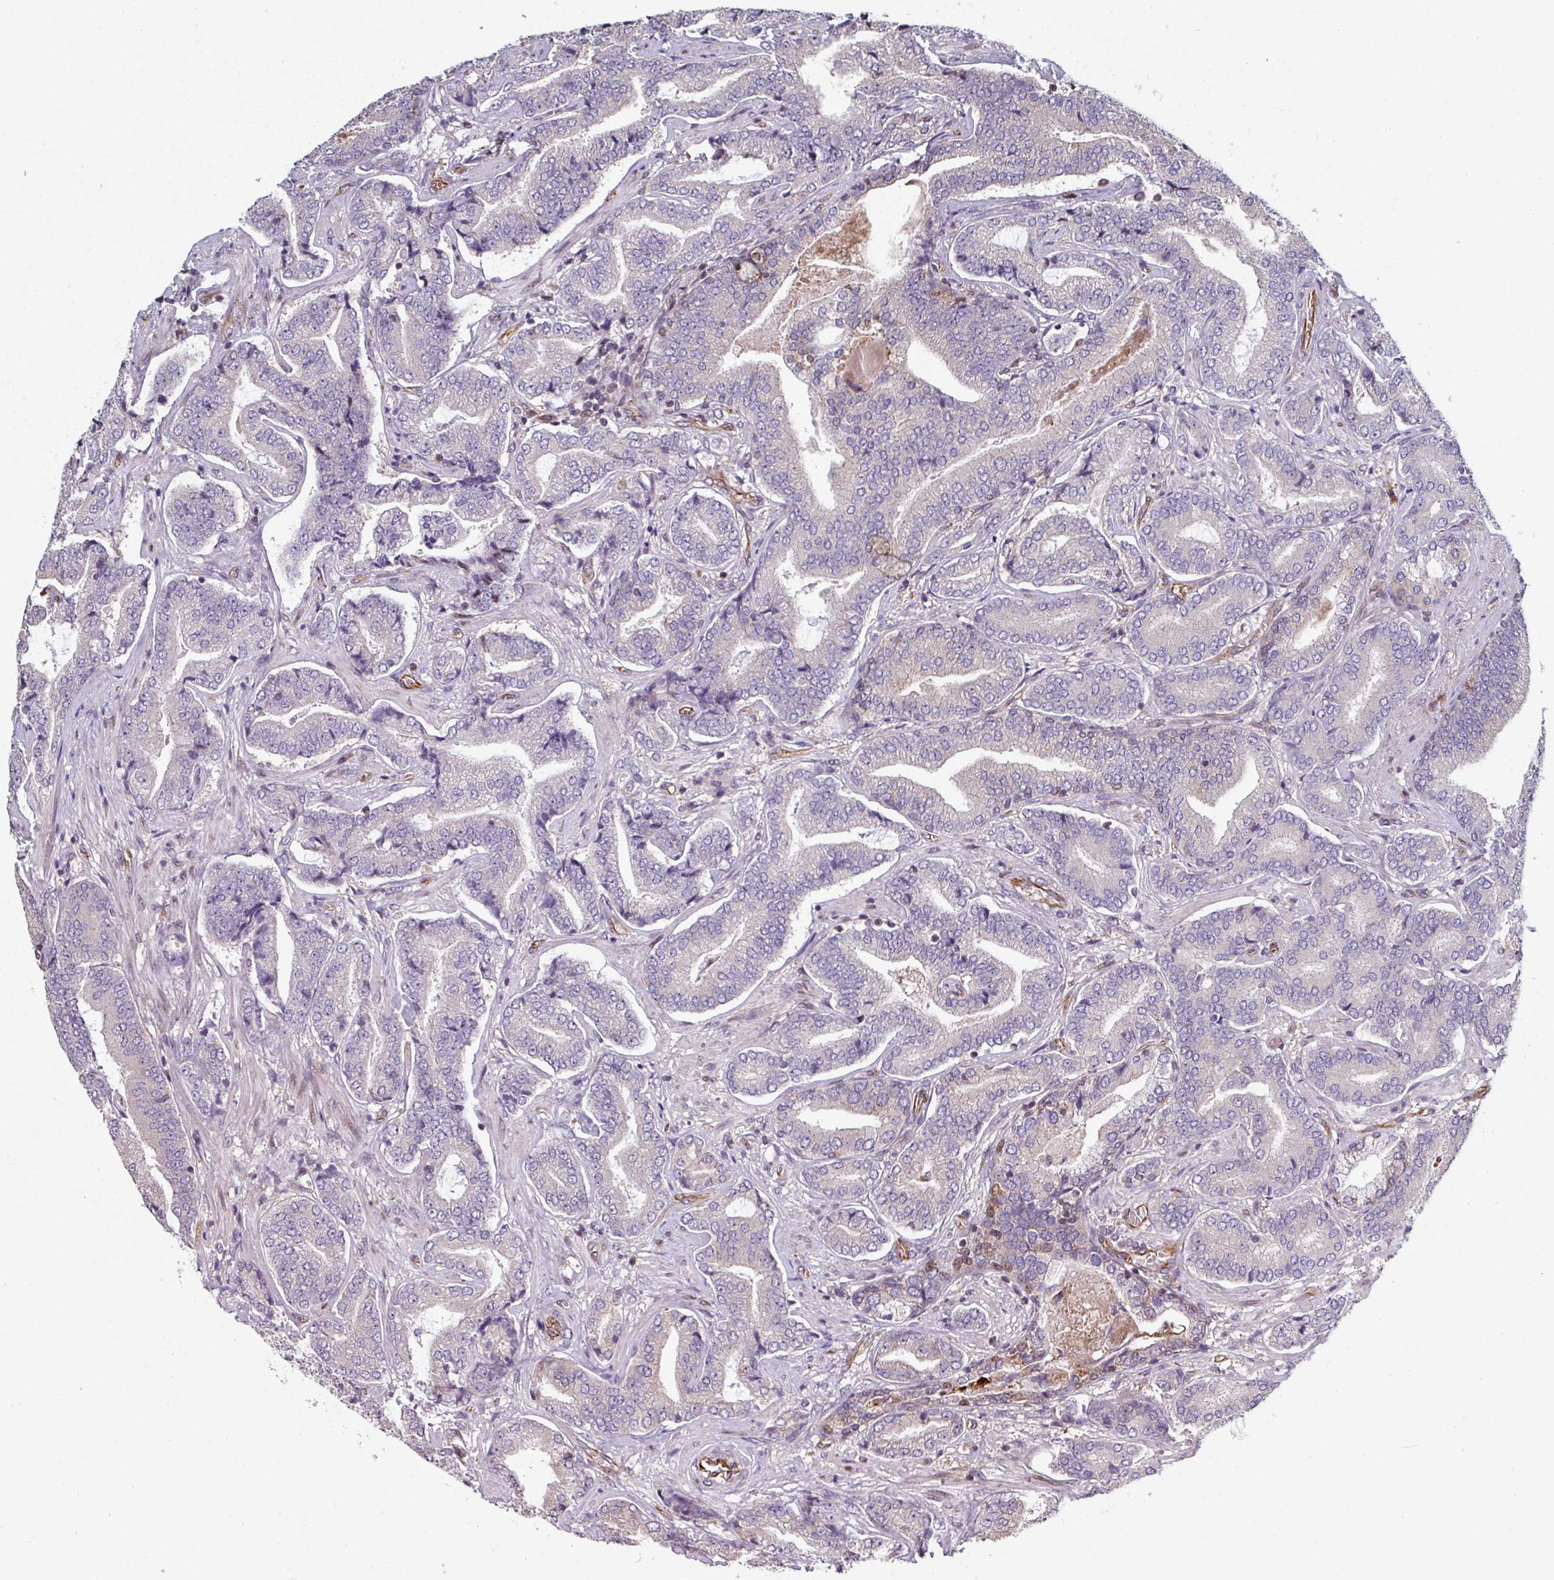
{"staining": {"intensity": "negative", "quantity": "none", "location": "none"}, "tissue": "prostate cancer", "cell_type": "Tumor cells", "image_type": "cancer", "snomed": [{"axis": "morphology", "description": "Adenocarcinoma, Low grade"}, {"axis": "topography", "description": "Prostate and seminal vesicle, NOS"}], "caption": "Immunohistochemical staining of human prostate cancer displays no significant staining in tumor cells.", "gene": "ANO9", "patient": {"sex": "male", "age": 61}}